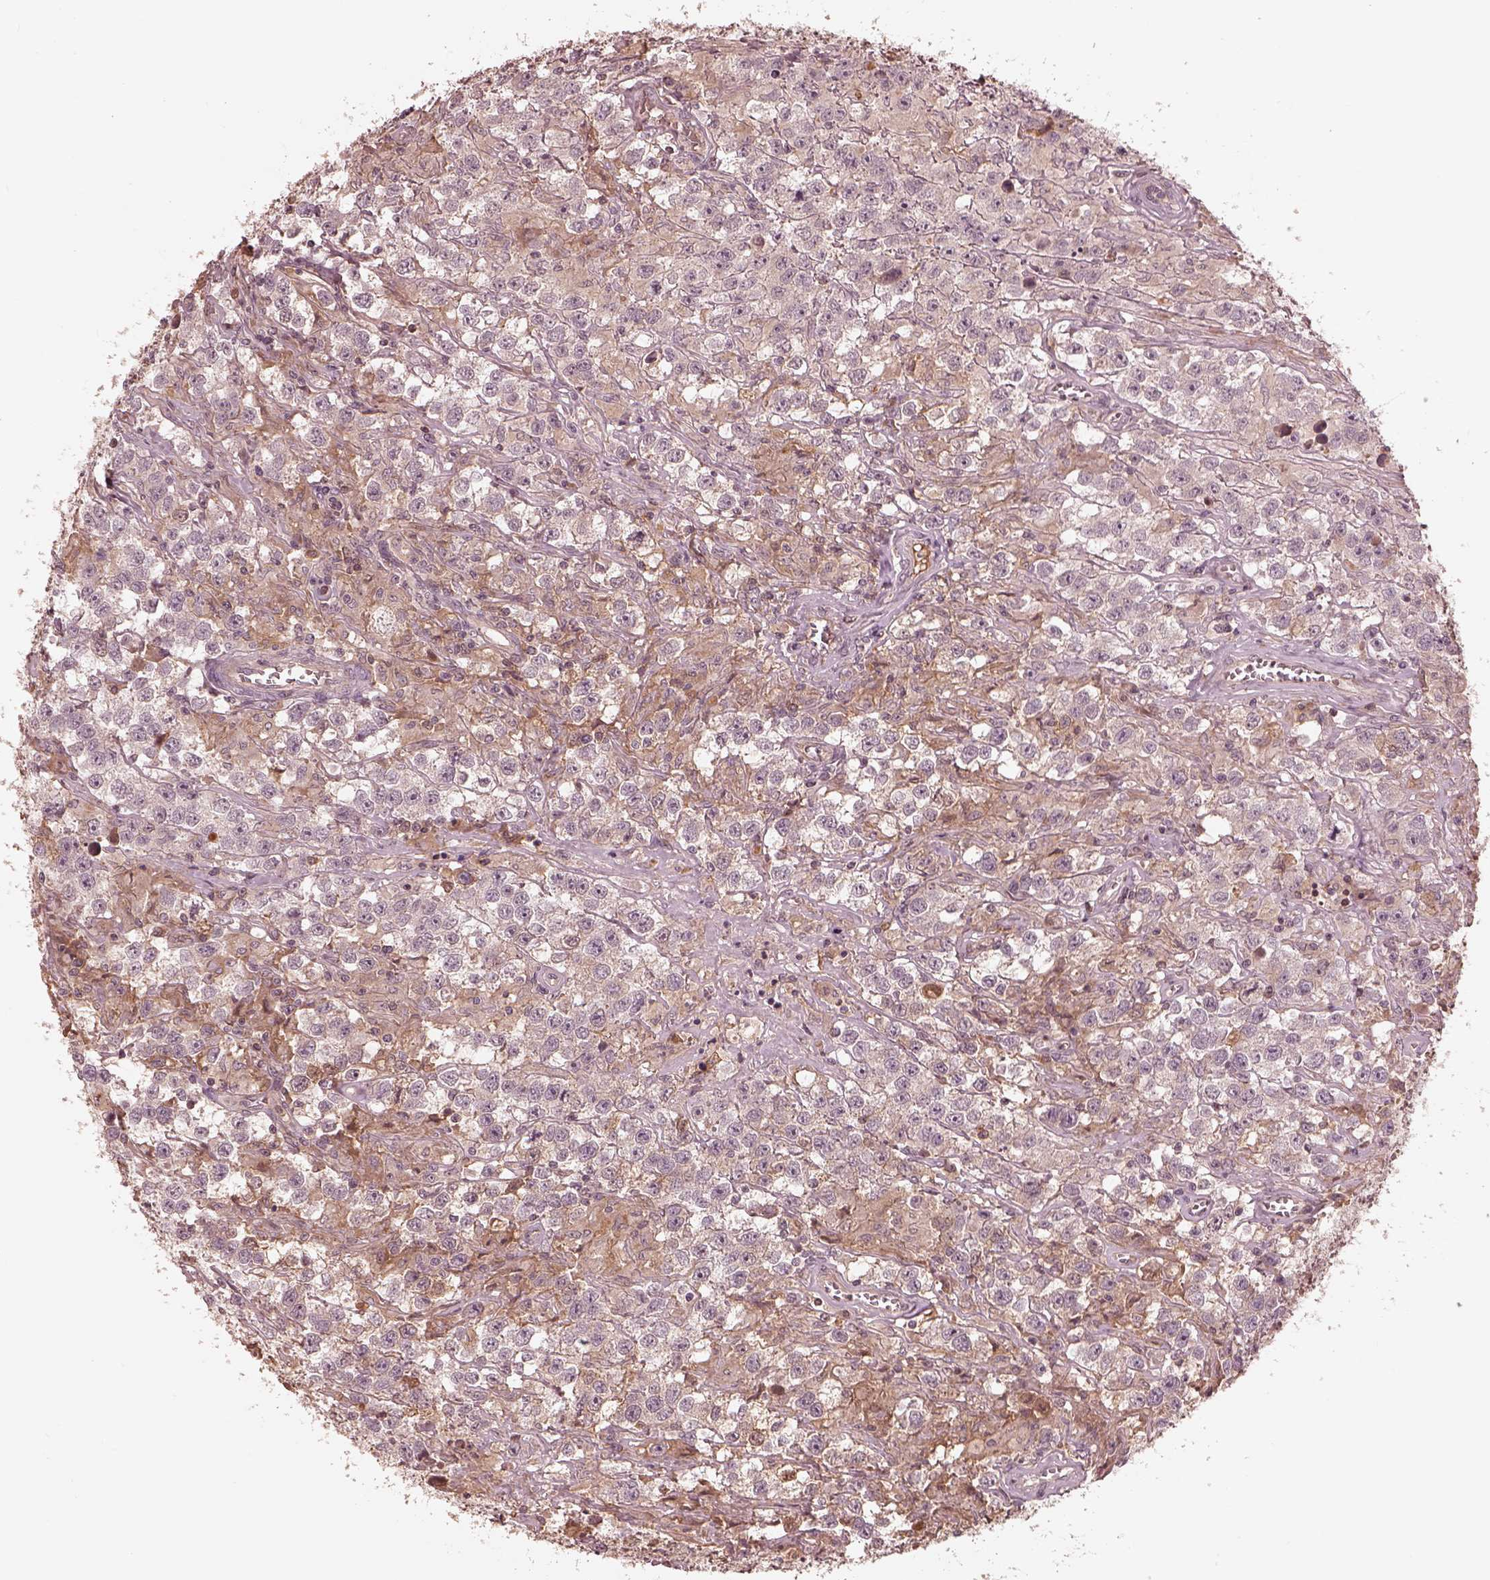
{"staining": {"intensity": "negative", "quantity": "none", "location": "none"}, "tissue": "testis cancer", "cell_type": "Tumor cells", "image_type": "cancer", "snomed": [{"axis": "morphology", "description": "Seminoma, NOS"}, {"axis": "topography", "description": "Testis"}], "caption": "Testis cancer stained for a protein using immunohistochemistry (IHC) demonstrates no expression tumor cells.", "gene": "TF", "patient": {"sex": "male", "age": 43}}